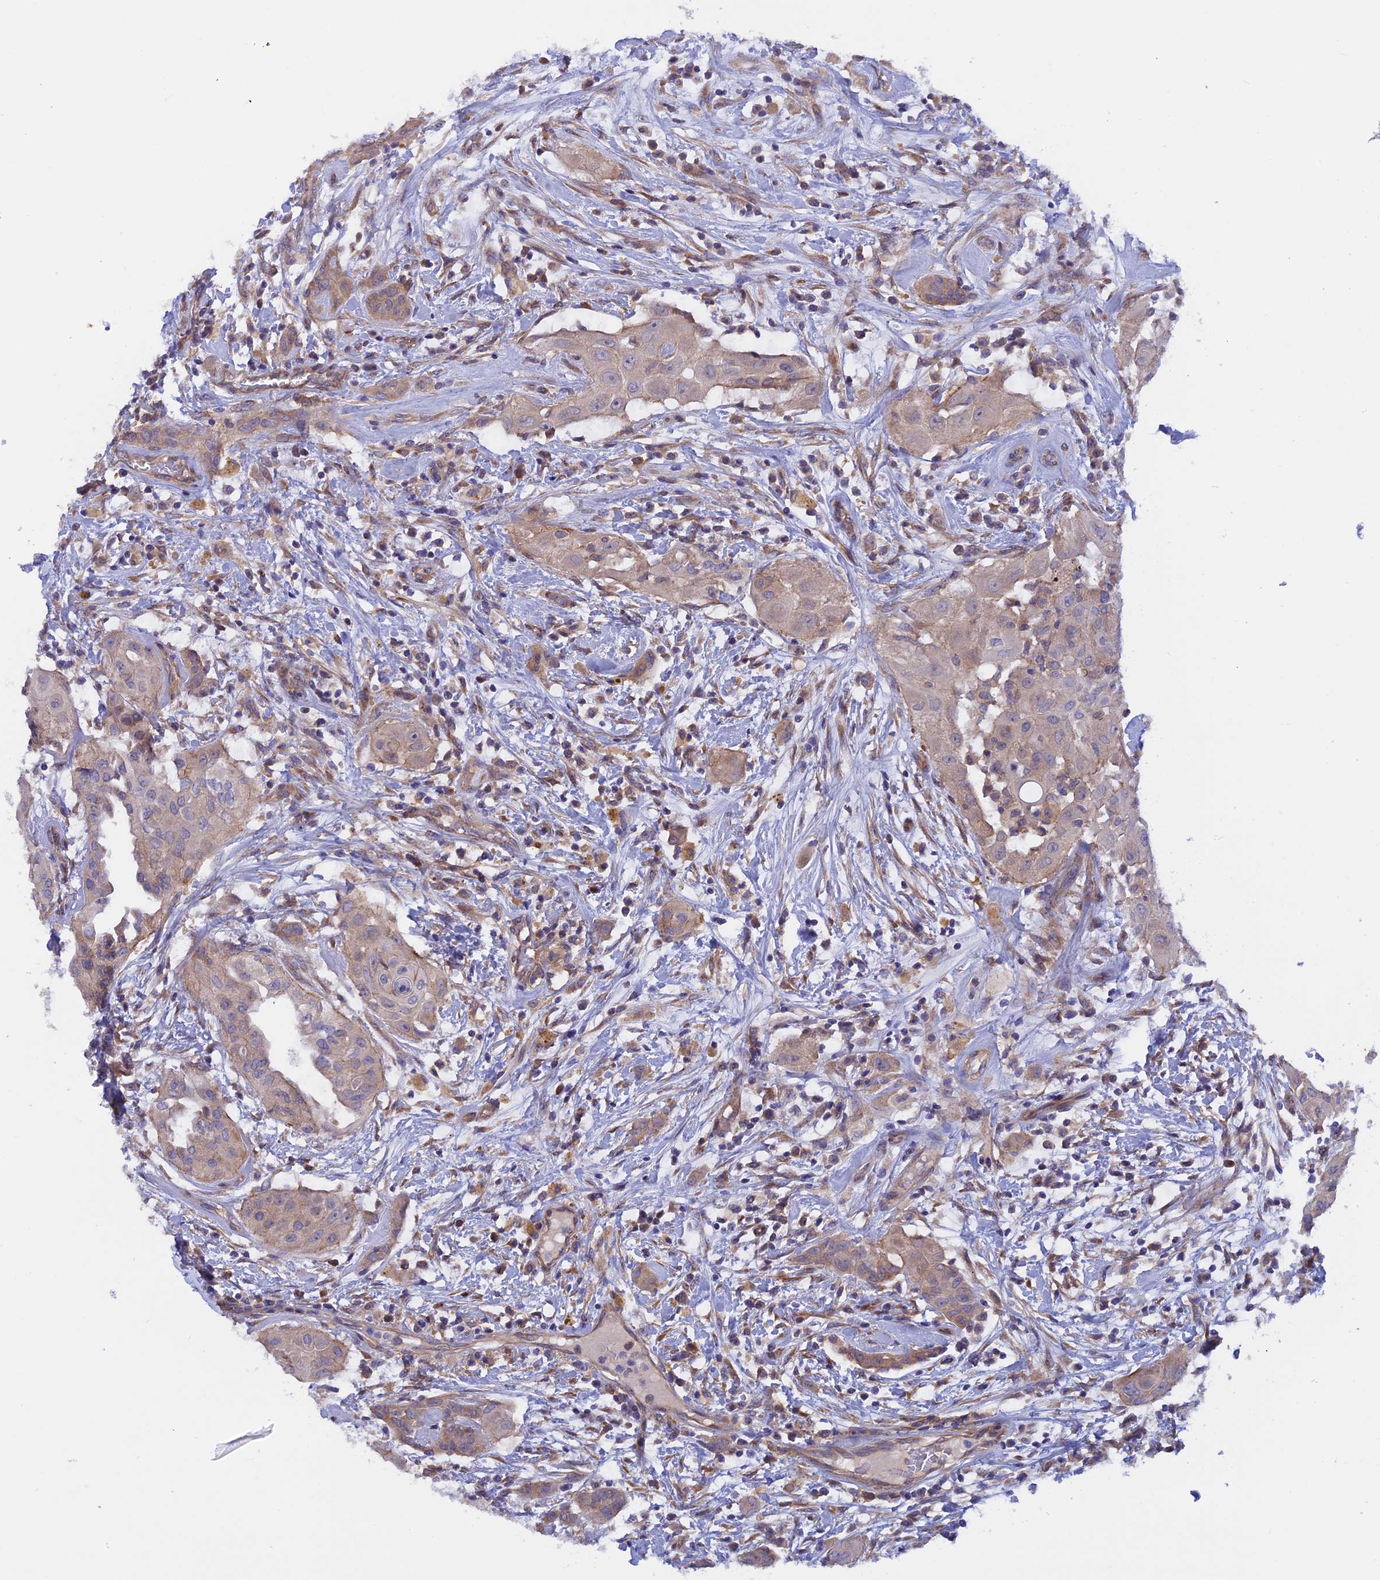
{"staining": {"intensity": "weak", "quantity": ">75%", "location": "cytoplasmic/membranous"}, "tissue": "thyroid cancer", "cell_type": "Tumor cells", "image_type": "cancer", "snomed": [{"axis": "morphology", "description": "Papillary adenocarcinoma, NOS"}, {"axis": "topography", "description": "Thyroid gland"}], "caption": "Papillary adenocarcinoma (thyroid) stained with a brown dye exhibits weak cytoplasmic/membranous positive staining in approximately >75% of tumor cells.", "gene": "HYCC1", "patient": {"sex": "female", "age": 59}}